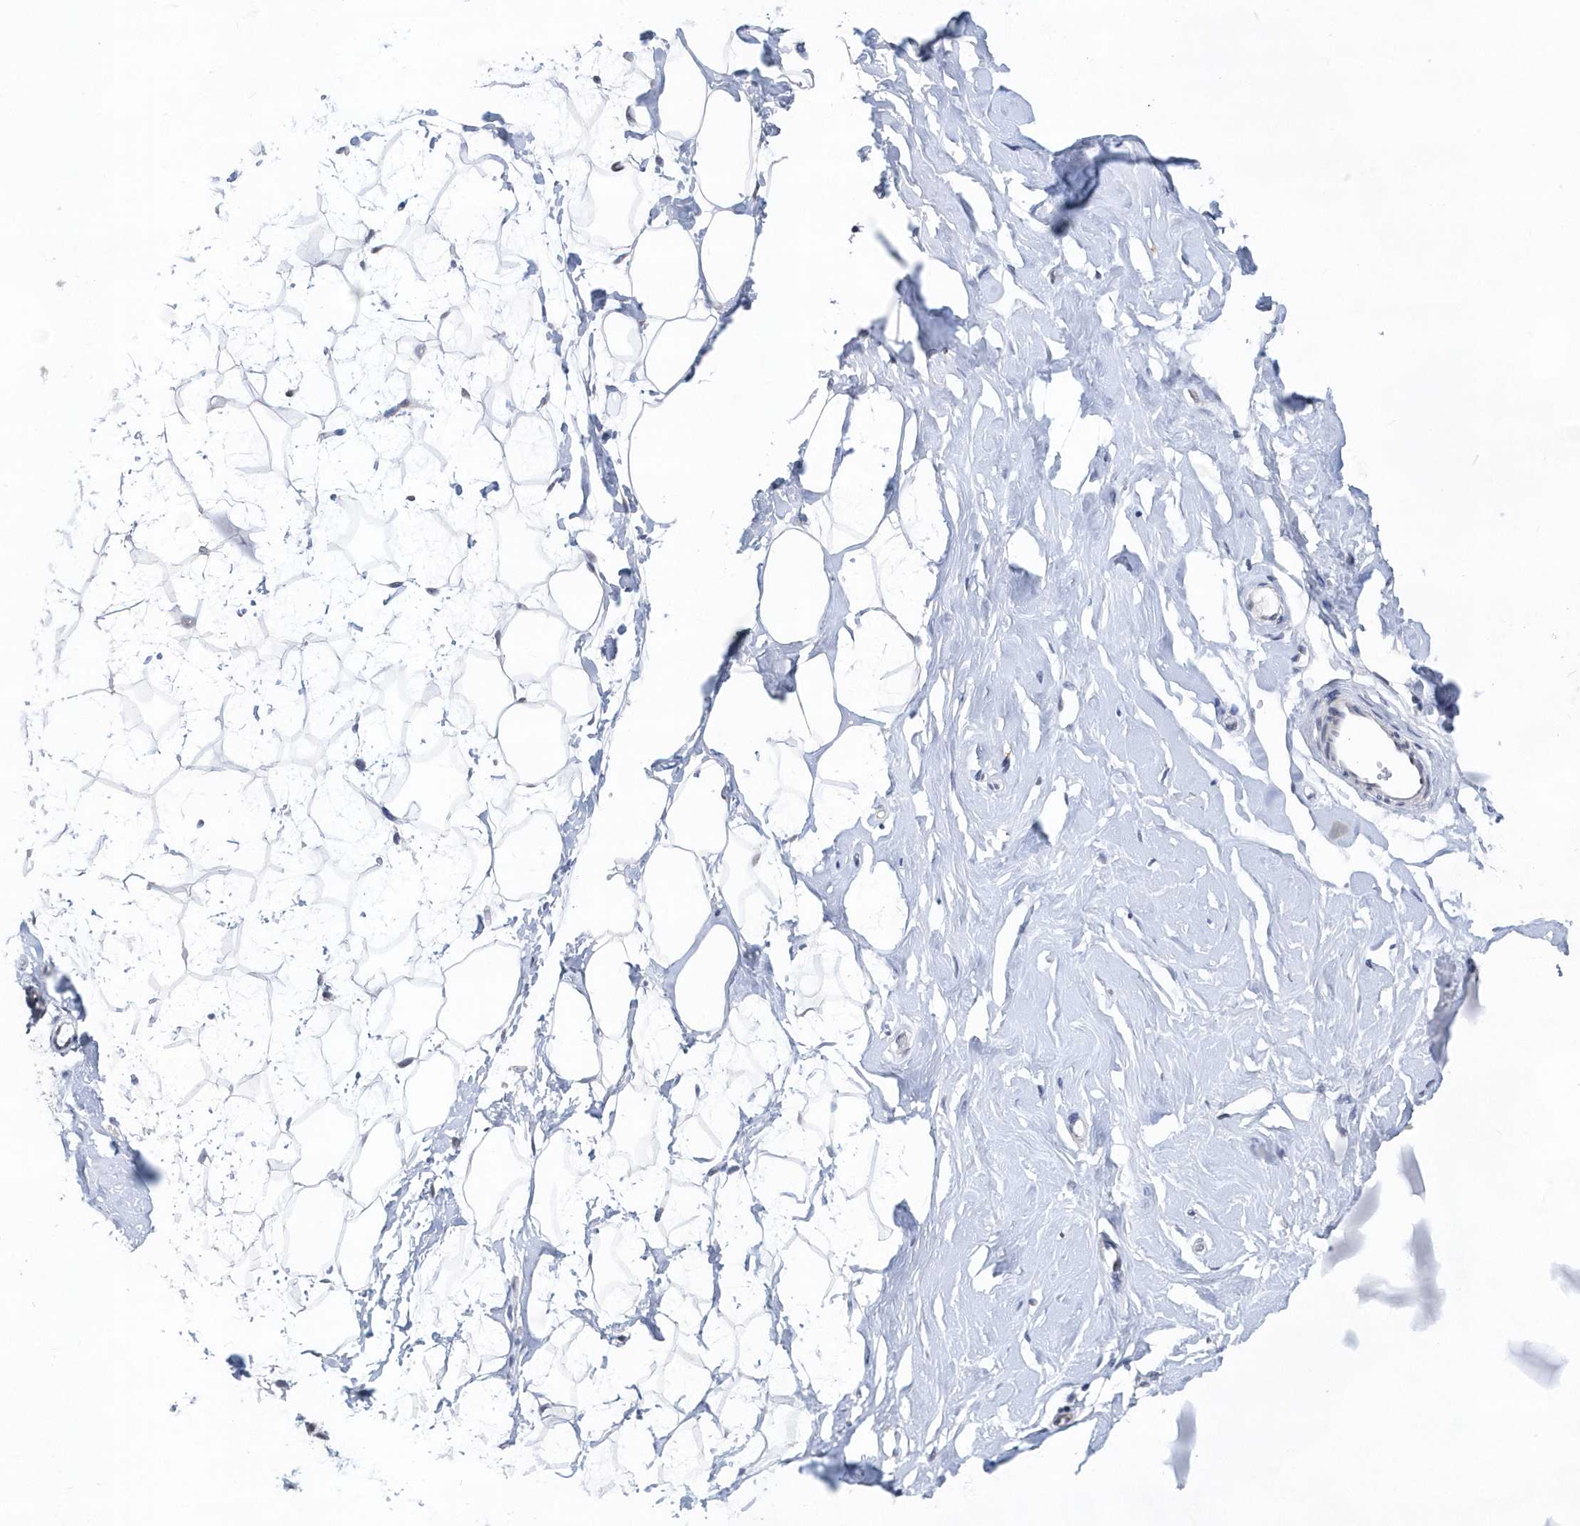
{"staining": {"intensity": "negative", "quantity": "none", "location": "none"}, "tissue": "breast", "cell_type": "Adipocytes", "image_type": "normal", "snomed": [{"axis": "morphology", "description": "Normal tissue, NOS"}, {"axis": "morphology", "description": "Adenoma, NOS"}, {"axis": "topography", "description": "Breast"}], "caption": "Human breast stained for a protein using IHC reveals no staining in adipocytes.", "gene": "RPP30", "patient": {"sex": "female", "age": 23}}